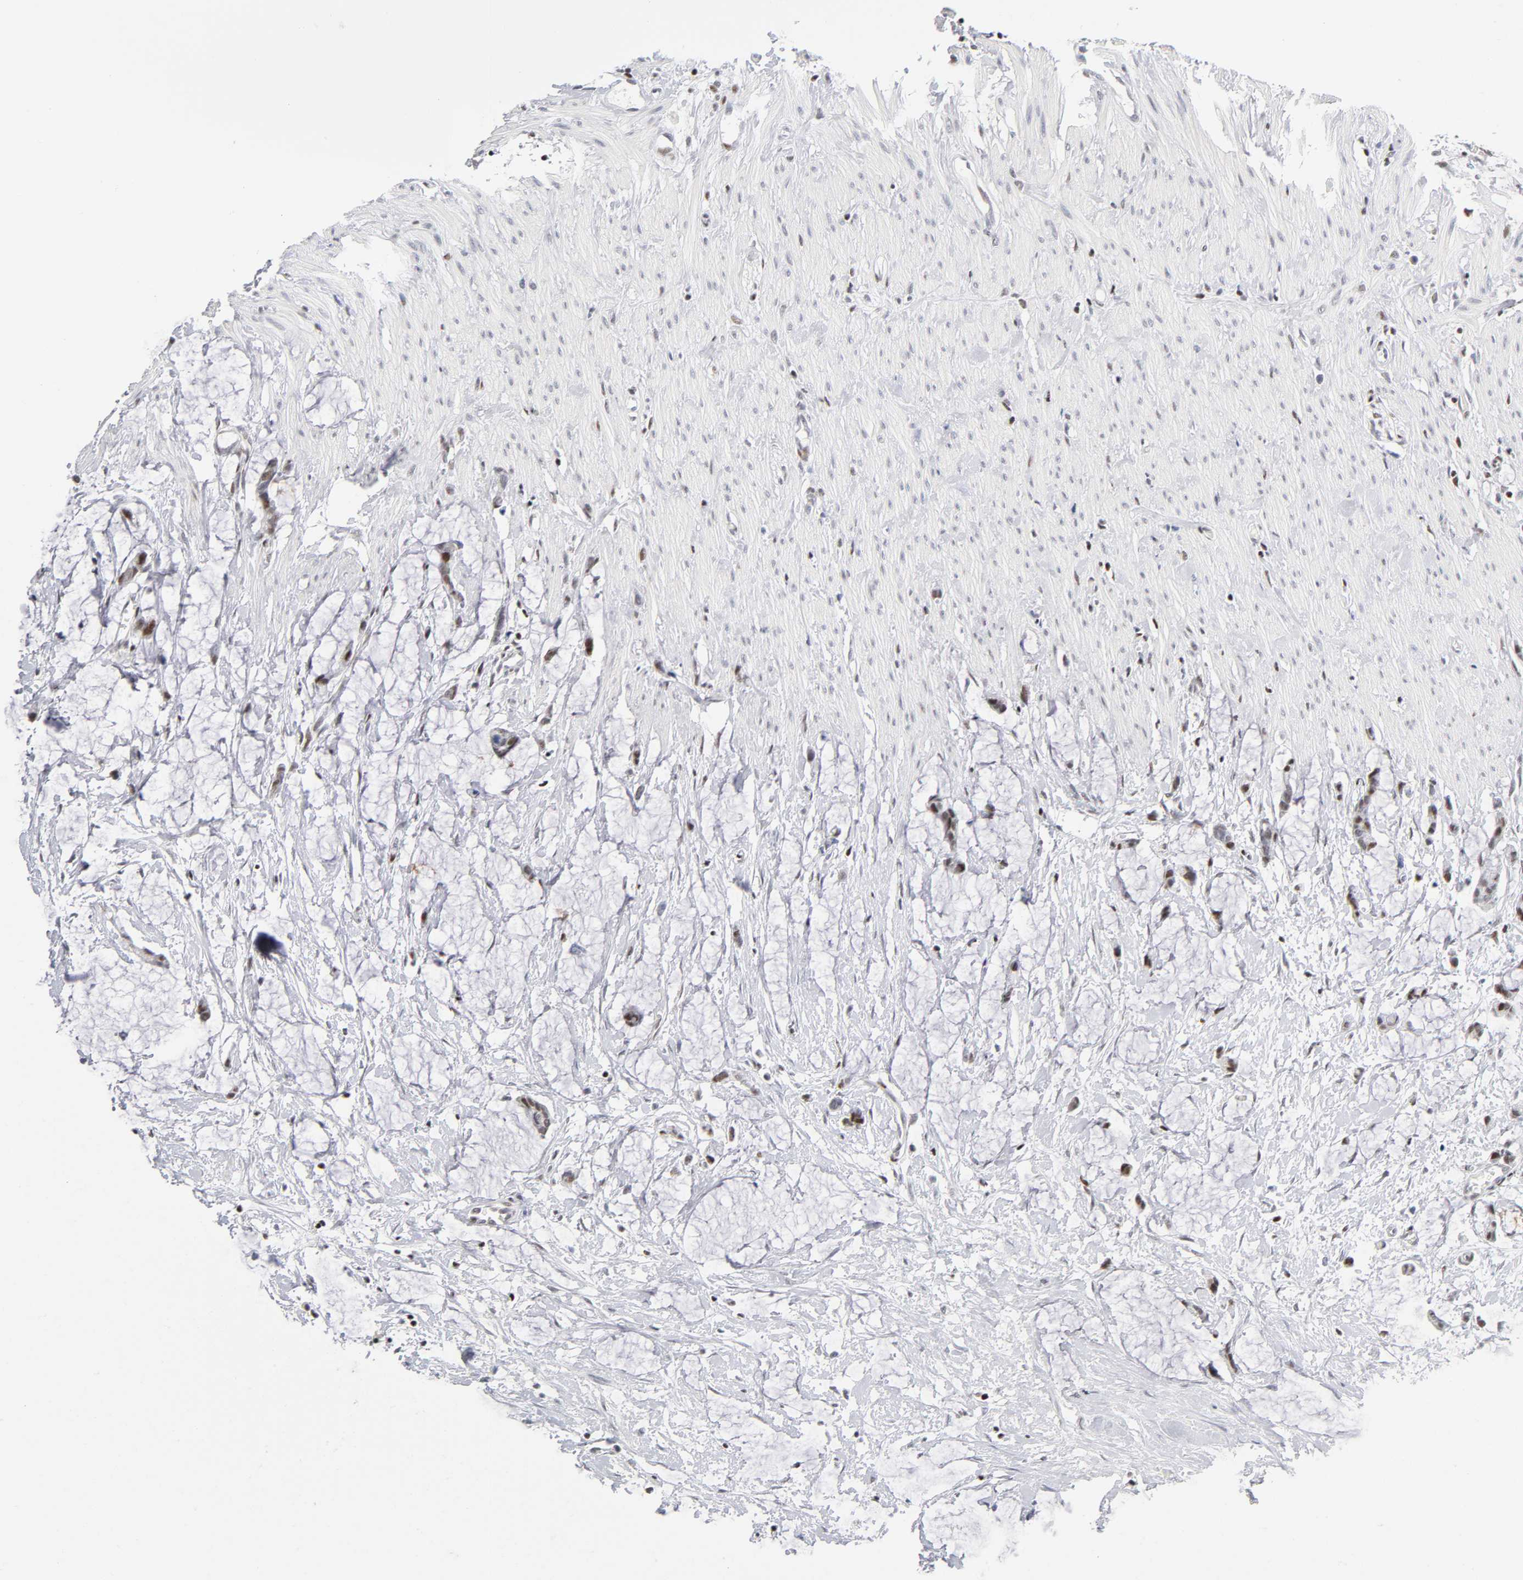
{"staining": {"intensity": "moderate", "quantity": ">75%", "location": "nuclear"}, "tissue": "colorectal cancer", "cell_type": "Tumor cells", "image_type": "cancer", "snomed": [{"axis": "morphology", "description": "Adenocarcinoma, NOS"}, {"axis": "topography", "description": "Colon"}], "caption": "Immunohistochemical staining of colorectal cancer (adenocarcinoma) reveals moderate nuclear protein staining in approximately >75% of tumor cells. The protein is shown in brown color, while the nuclei are stained blue.", "gene": "SP3", "patient": {"sex": "male", "age": 14}}